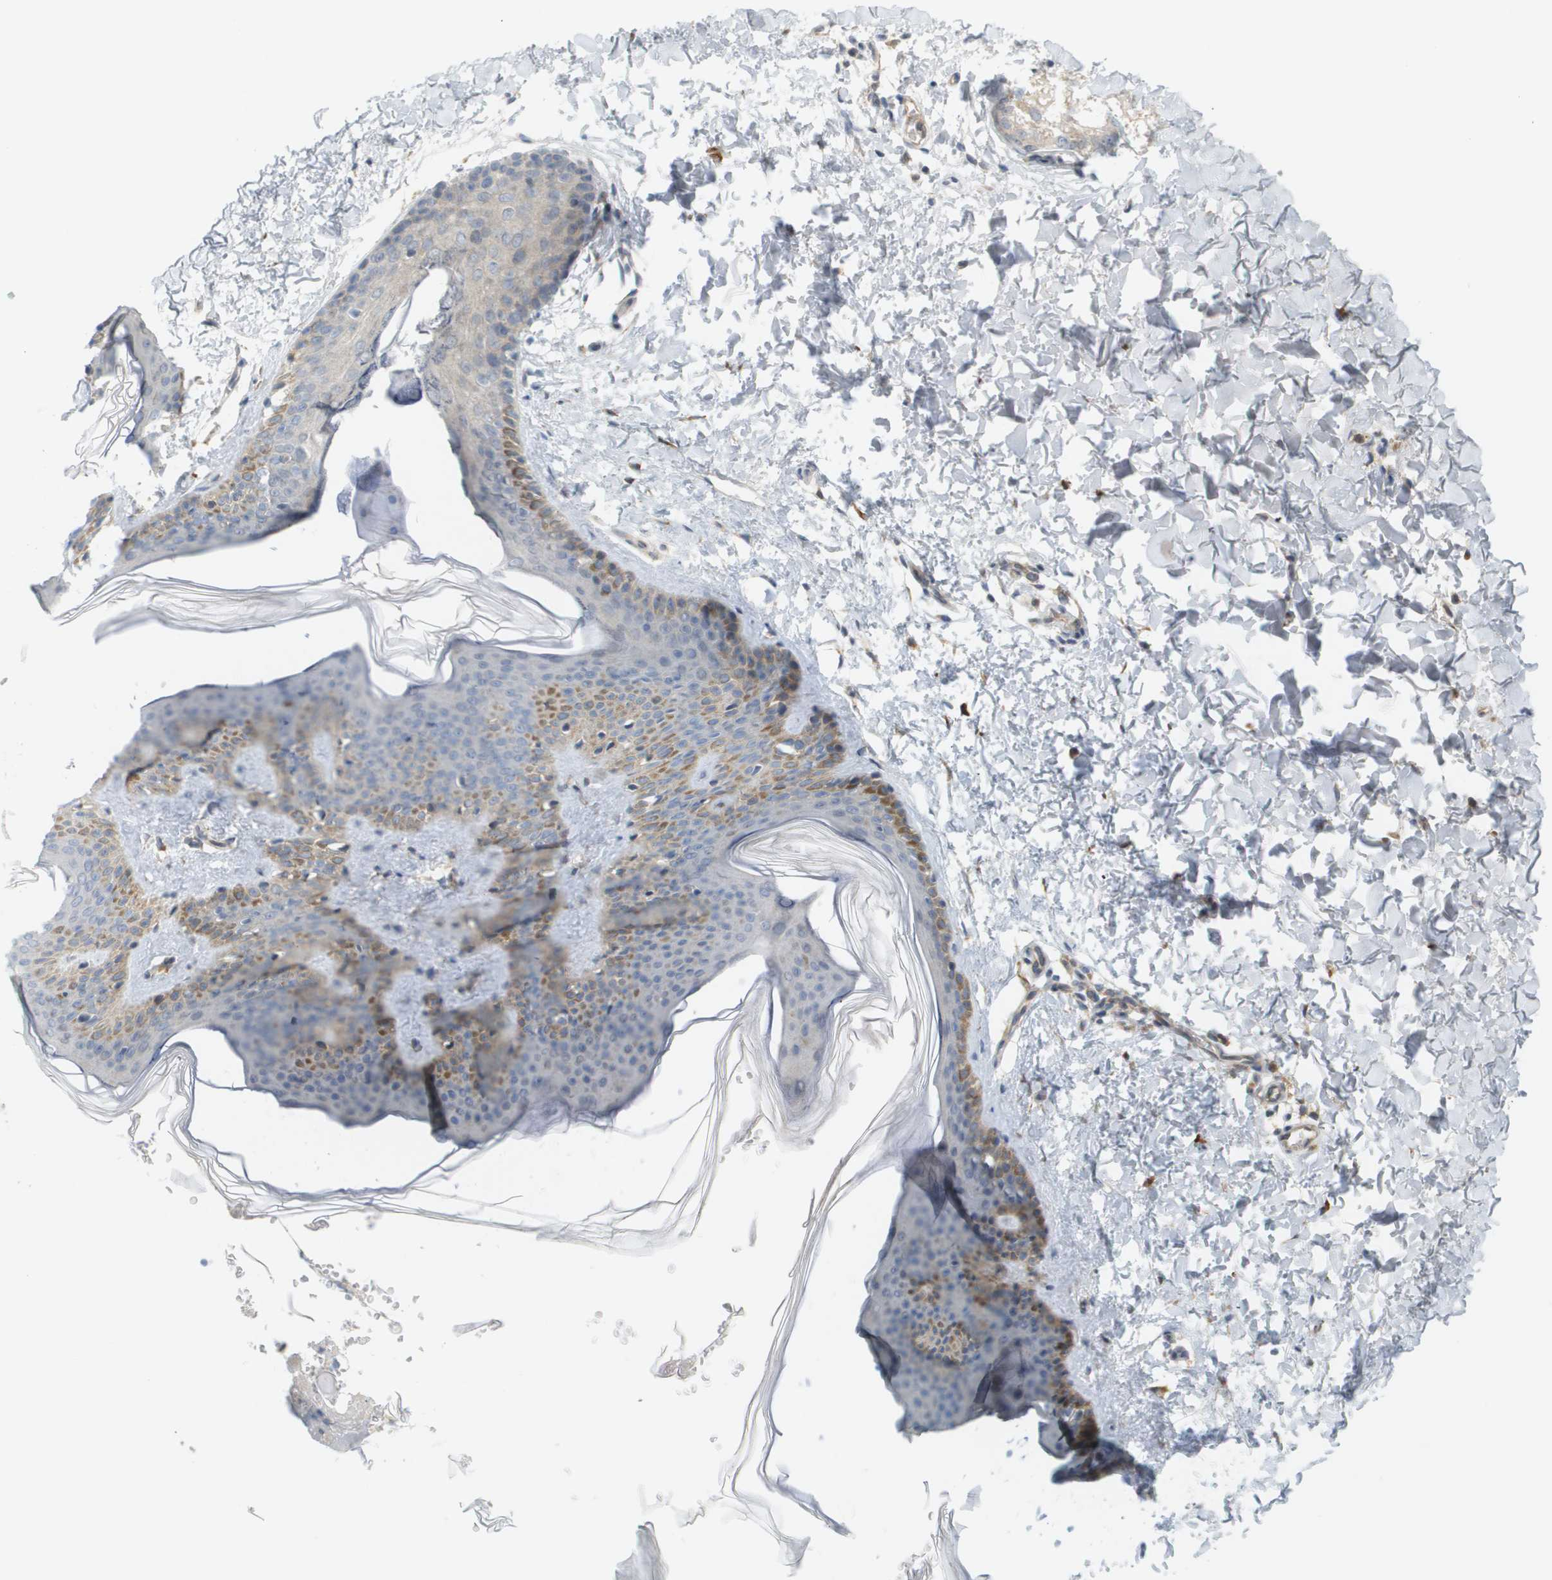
{"staining": {"intensity": "negative", "quantity": "none", "location": "none"}, "tissue": "skin", "cell_type": "Fibroblasts", "image_type": "normal", "snomed": [{"axis": "morphology", "description": "Normal tissue, NOS"}, {"axis": "topography", "description": "Skin"}], "caption": "Immunohistochemistry histopathology image of normal human skin stained for a protein (brown), which reveals no positivity in fibroblasts.", "gene": "PROC", "patient": {"sex": "female", "age": 41}}